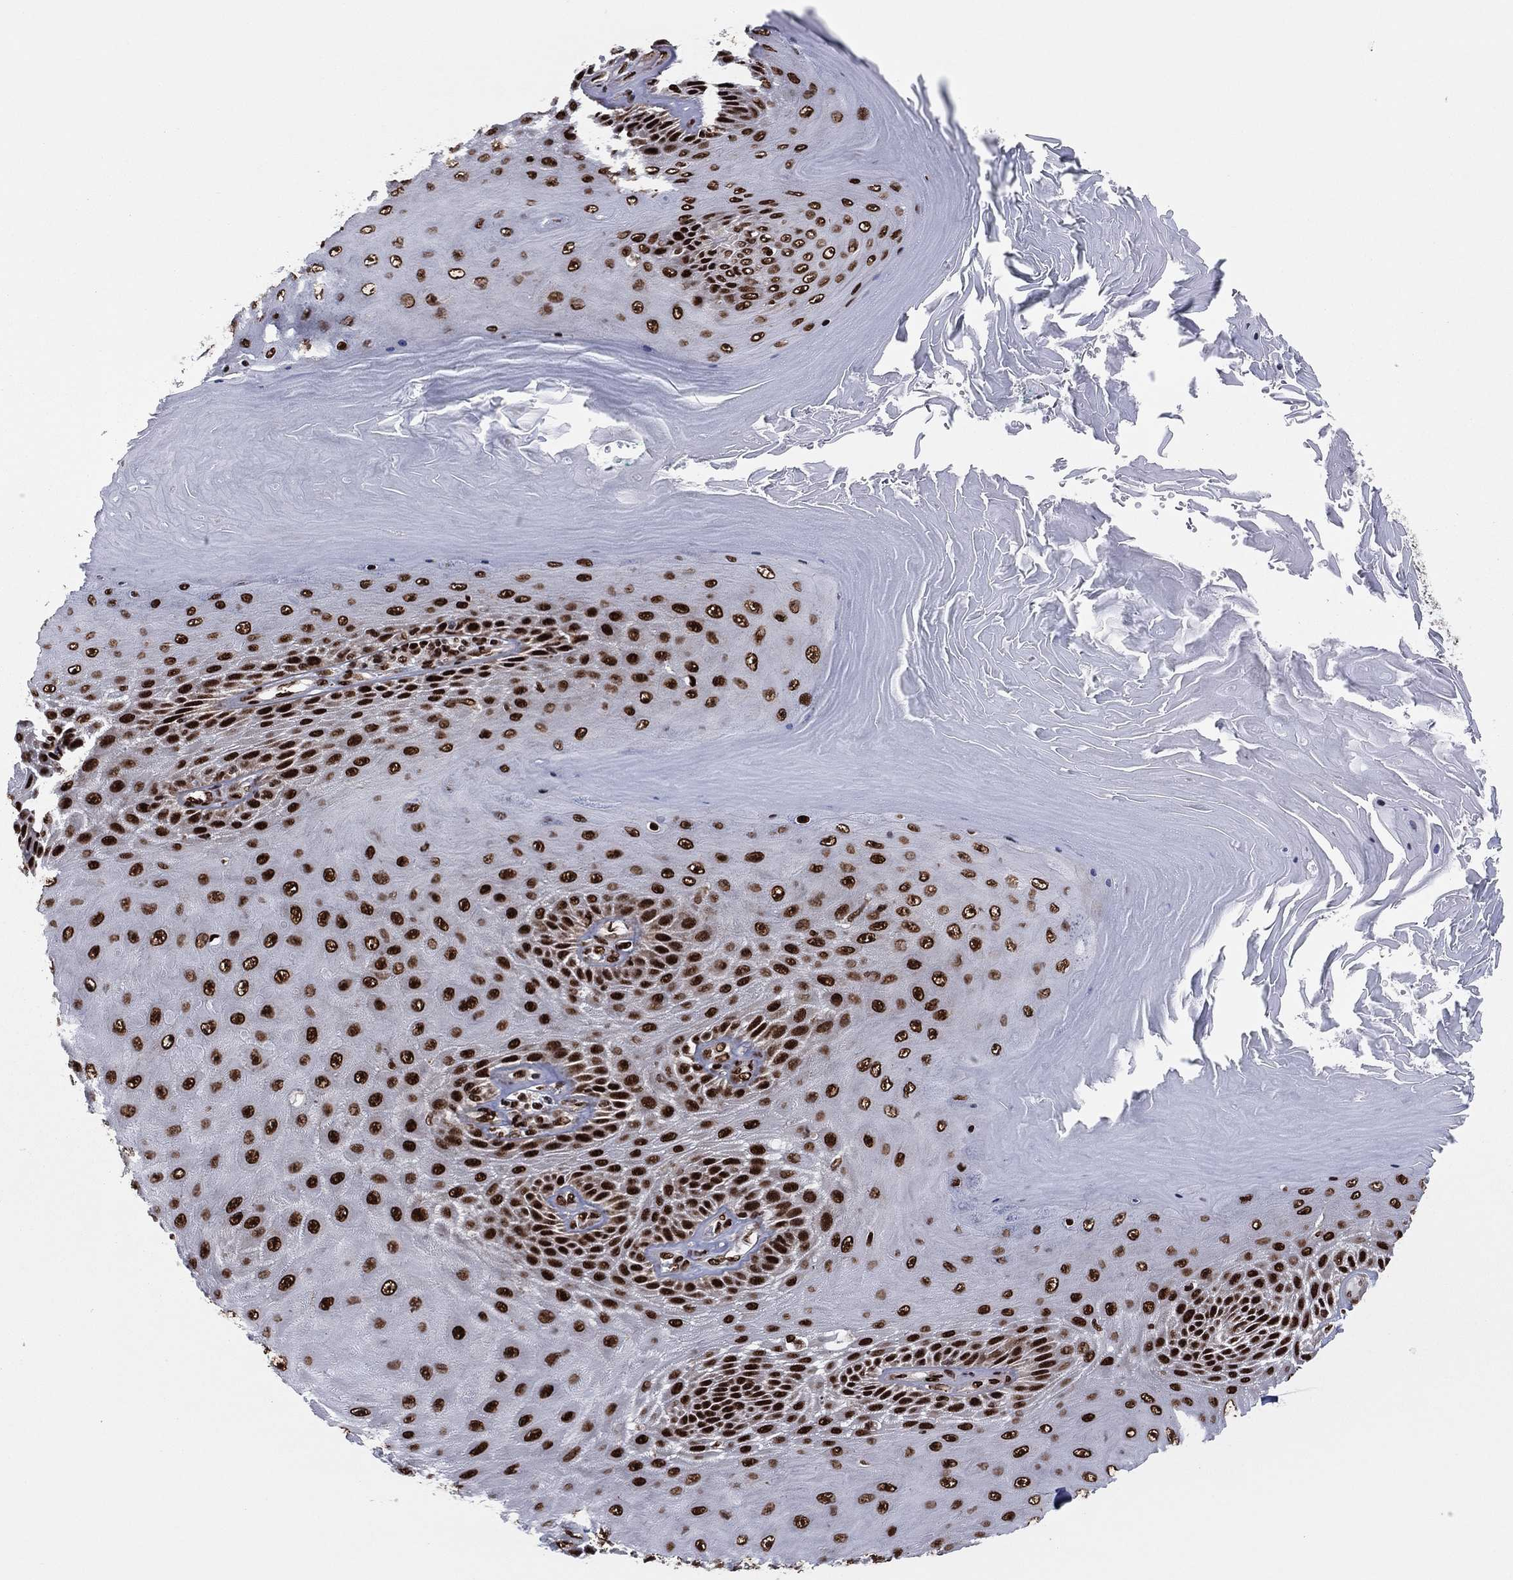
{"staining": {"intensity": "strong", "quantity": ">75%", "location": "nuclear"}, "tissue": "skin cancer", "cell_type": "Tumor cells", "image_type": "cancer", "snomed": [{"axis": "morphology", "description": "Squamous cell carcinoma, NOS"}, {"axis": "topography", "description": "Skin"}], "caption": "High-power microscopy captured an IHC micrograph of skin cancer, revealing strong nuclear expression in about >75% of tumor cells.", "gene": "TP53BP1", "patient": {"sex": "male", "age": 62}}